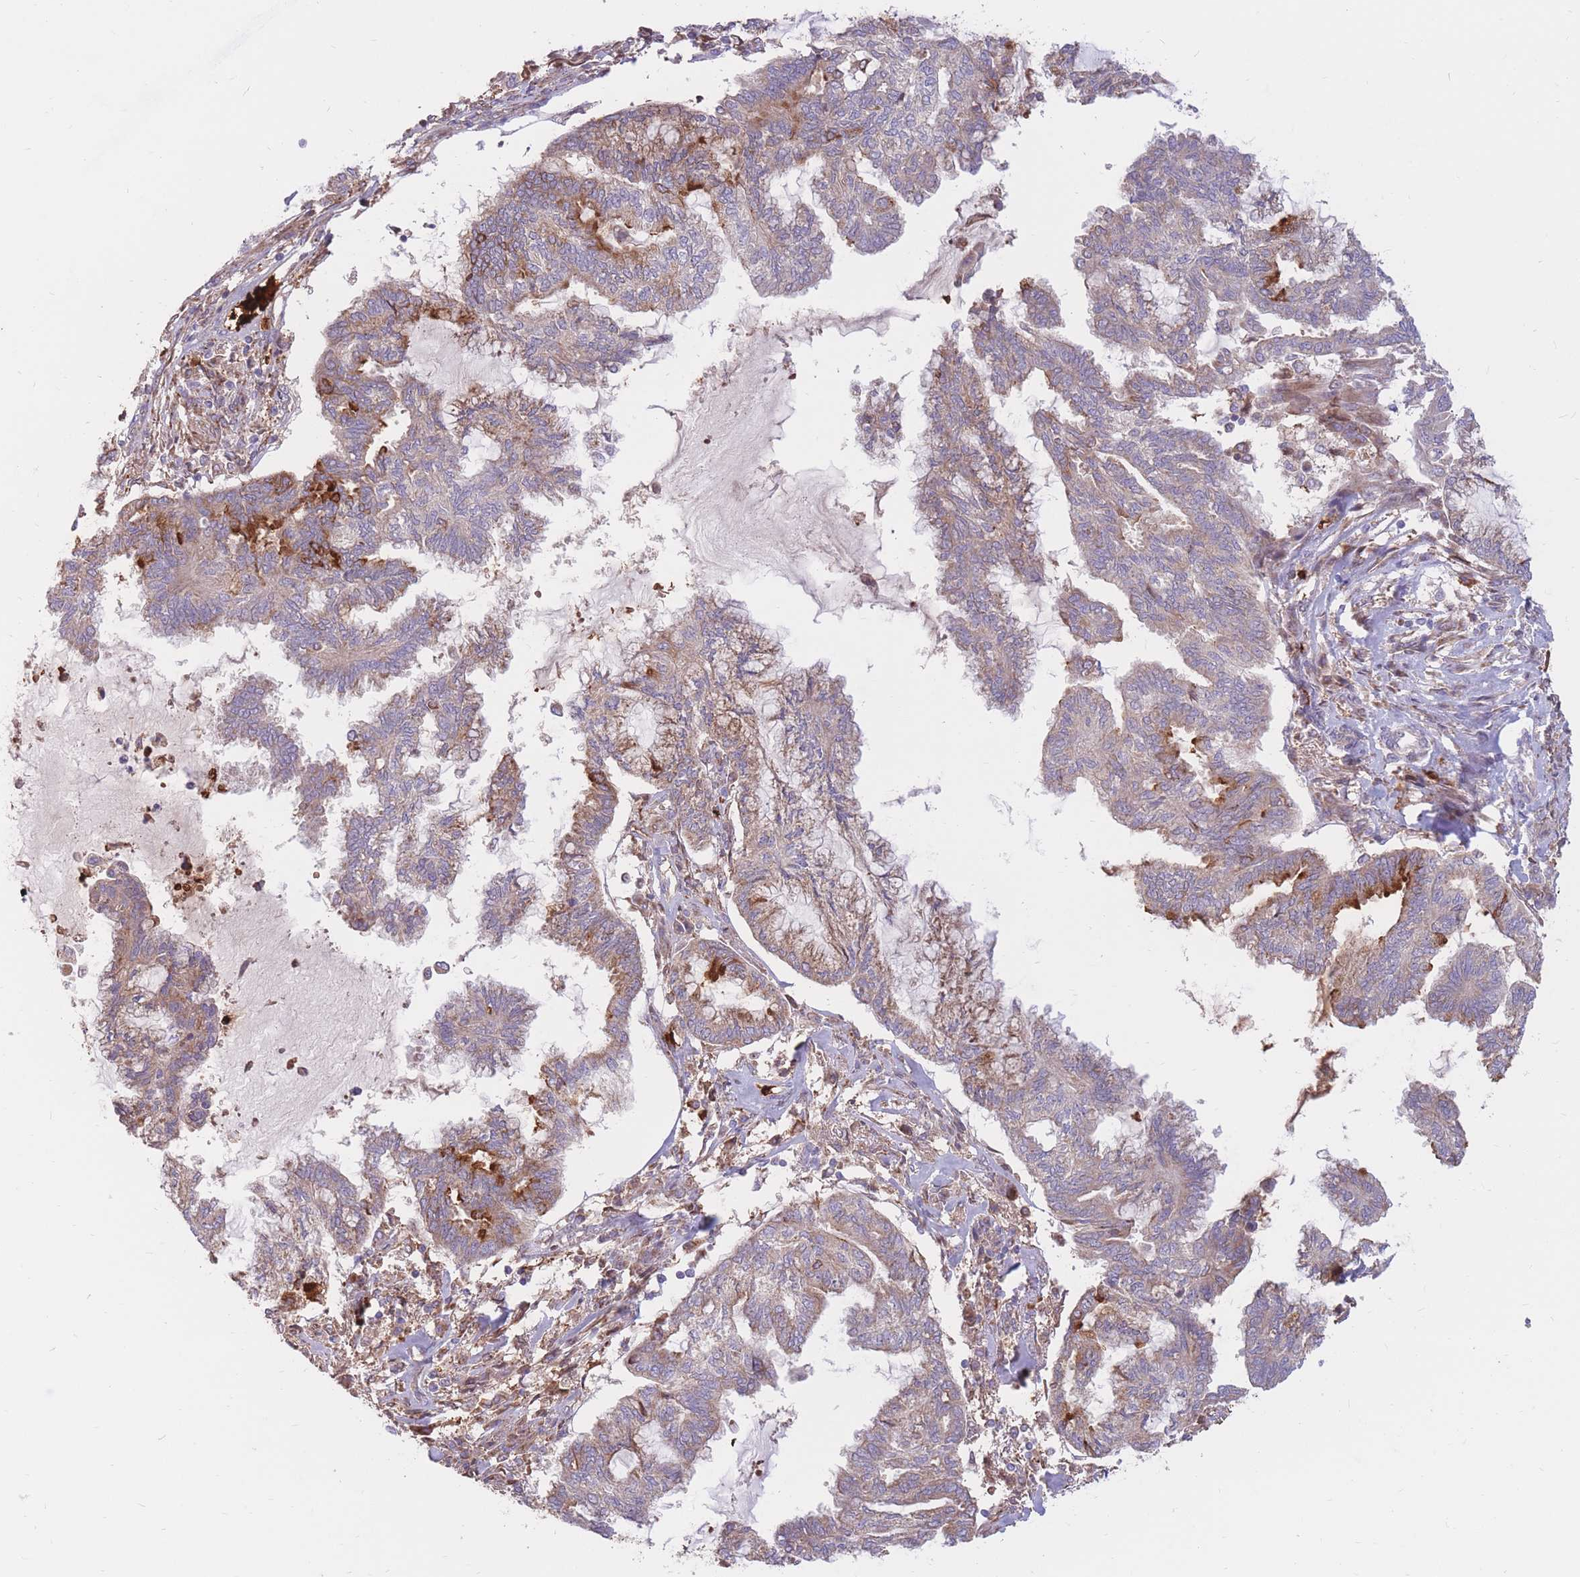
{"staining": {"intensity": "moderate", "quantity": "<25%", "location": "cytoplasmic/membranous"}, "tissue": "endometrial cancer", "cell_type": "Tumor cells", "image_type": "cancer", "snomed": [{"axis": "morphology", "description": "Adenocarcinoma, NOS"}, {"axis": "topography", "description": "Endometrium"}], "caption": "Immunohistochemical staining of human endometrial cancer (adenocarcinoma) demonstrates moderate cytoplasmic/membranous protein expression in approximately <25% of tumor cells.", "gene": "ATP10D", "patient": {"sex": "female", "age": 86}}